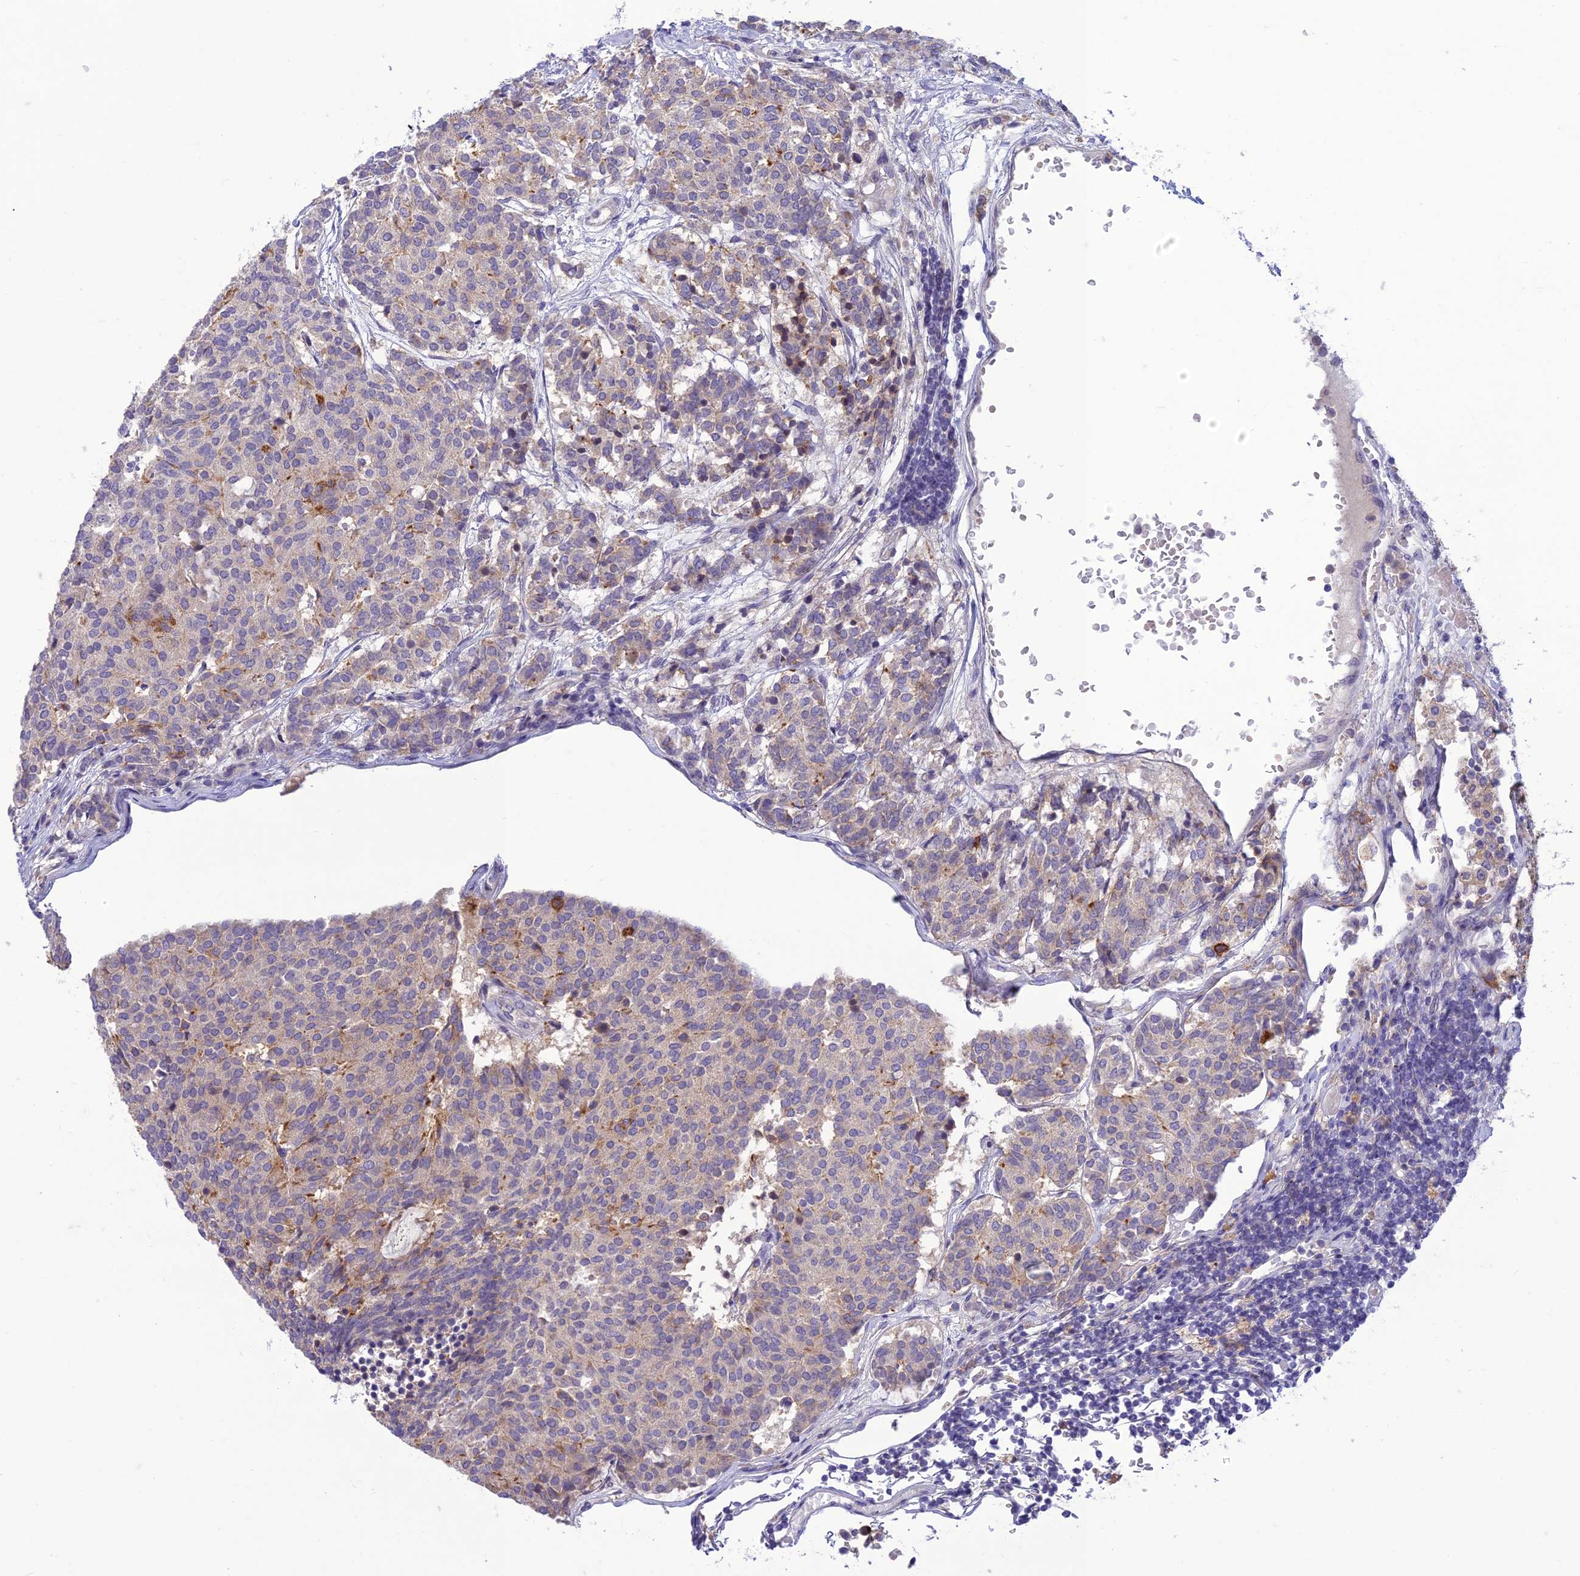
{"staining": {"intensity": "negative", "quantity": "none", "location": "none"}, "tissue": "carcinoid", "cell_type": "Tumor cells", "image_type": "cancer", "snomed": [{"axis": "morphology", "description": "Carcinoid, malignant, NOS"}, {"axis": "topography", "description": "Pancreas"}], "caption": "Immunohistochemical staining of carcinoid reveals no significant positivity in tumor cells.", "gene": "ITGAE", "patient": {"sex": "female", "age": 54}}